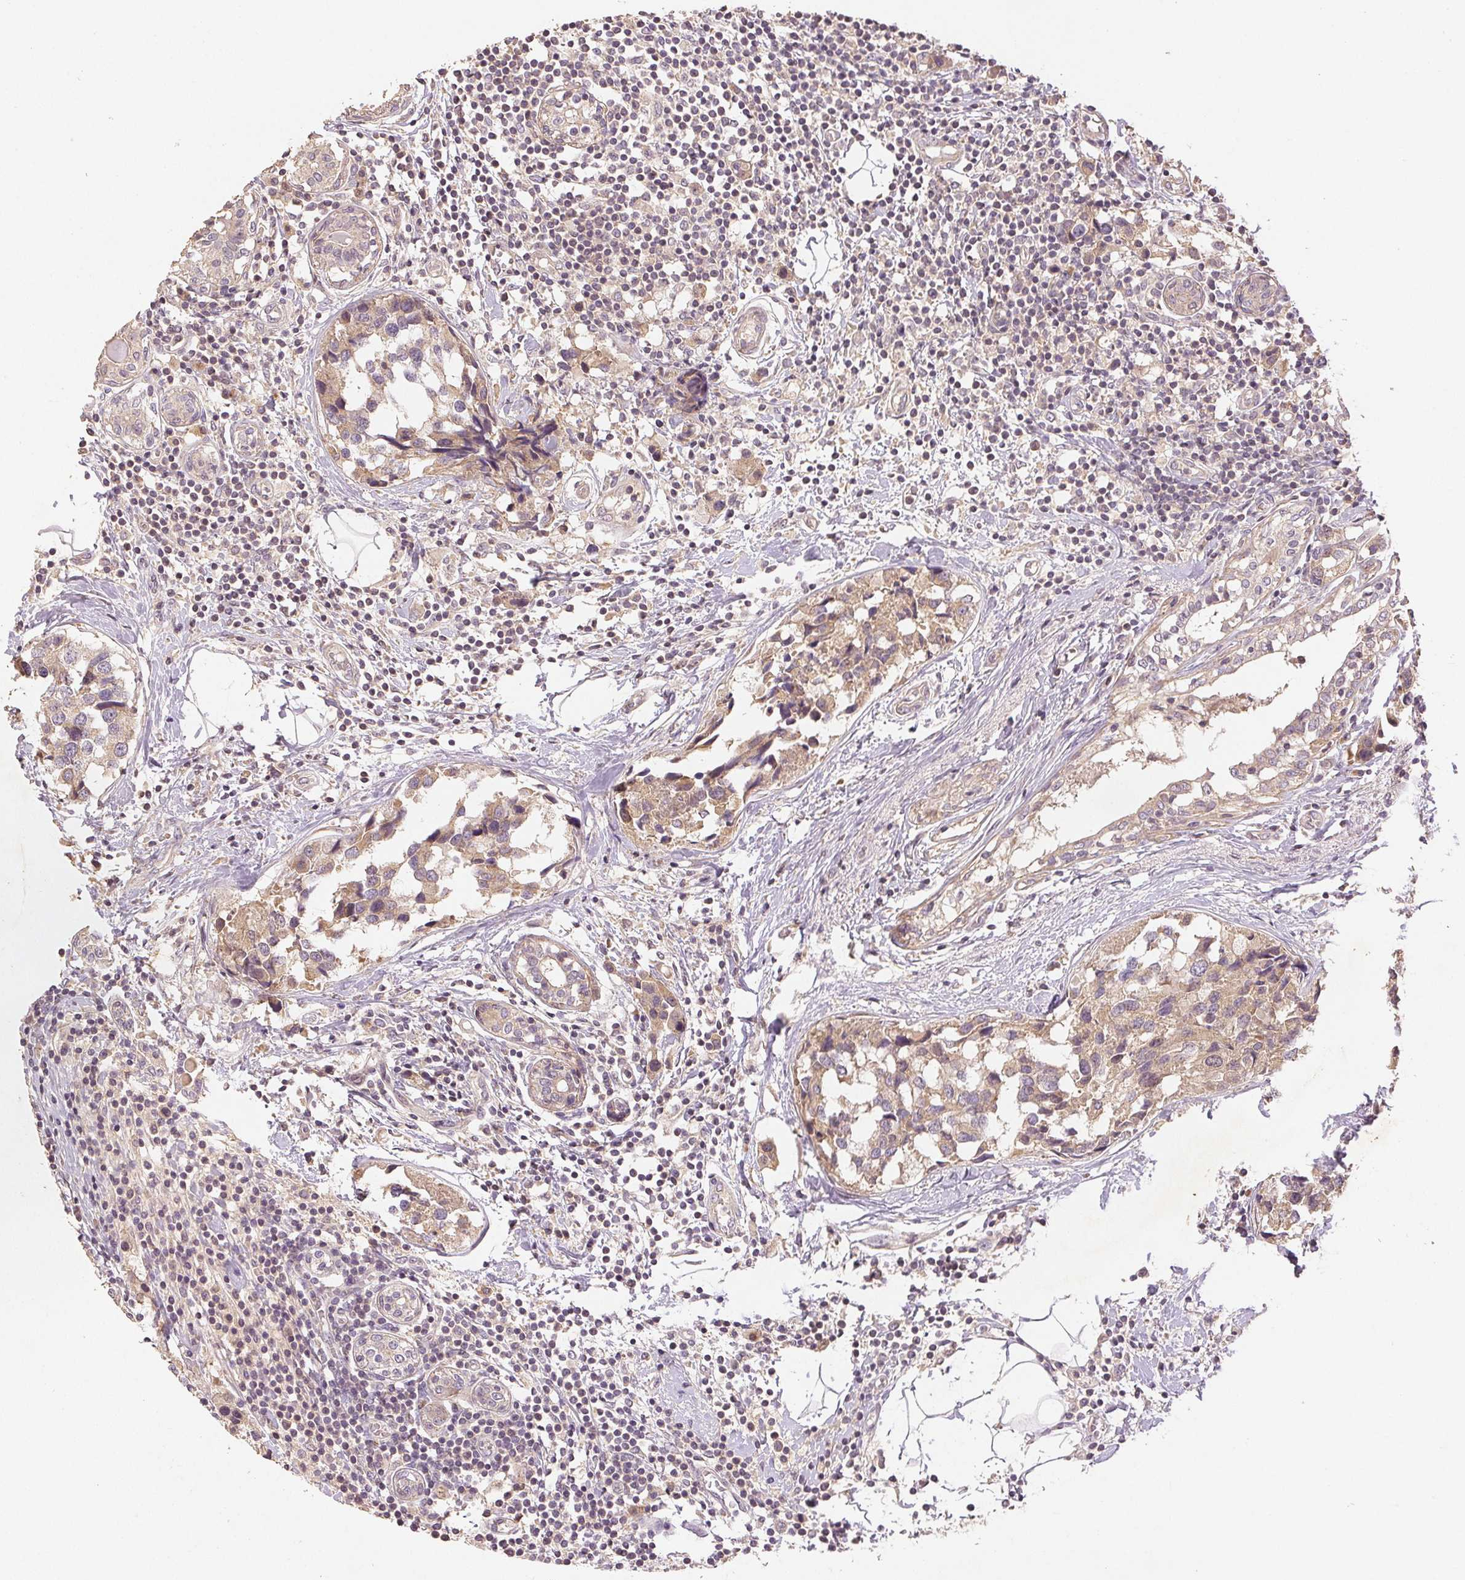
{"staining": {"intensity": "weak", "quantity": "25%-75%", "location": "cytoplasmic/membranous"}, "tissue": "breast cancer", "cell_type": "Tumor cells", "image_type": "cancer", "snomed": [{"axis": "morphology", "description": "Lobular carcinoma"}, {"axis": "topography", "description": "Breast"}], "caption": "The micrograph reveals immunohistochemical staining of breast lobular carcinoma. There is weak cytoplasmic/membranous expression is appreciated in about 25%-75% of tumor cells.", "gene": "YIF1B", "patient": {"sex": "female", "age": 59}}